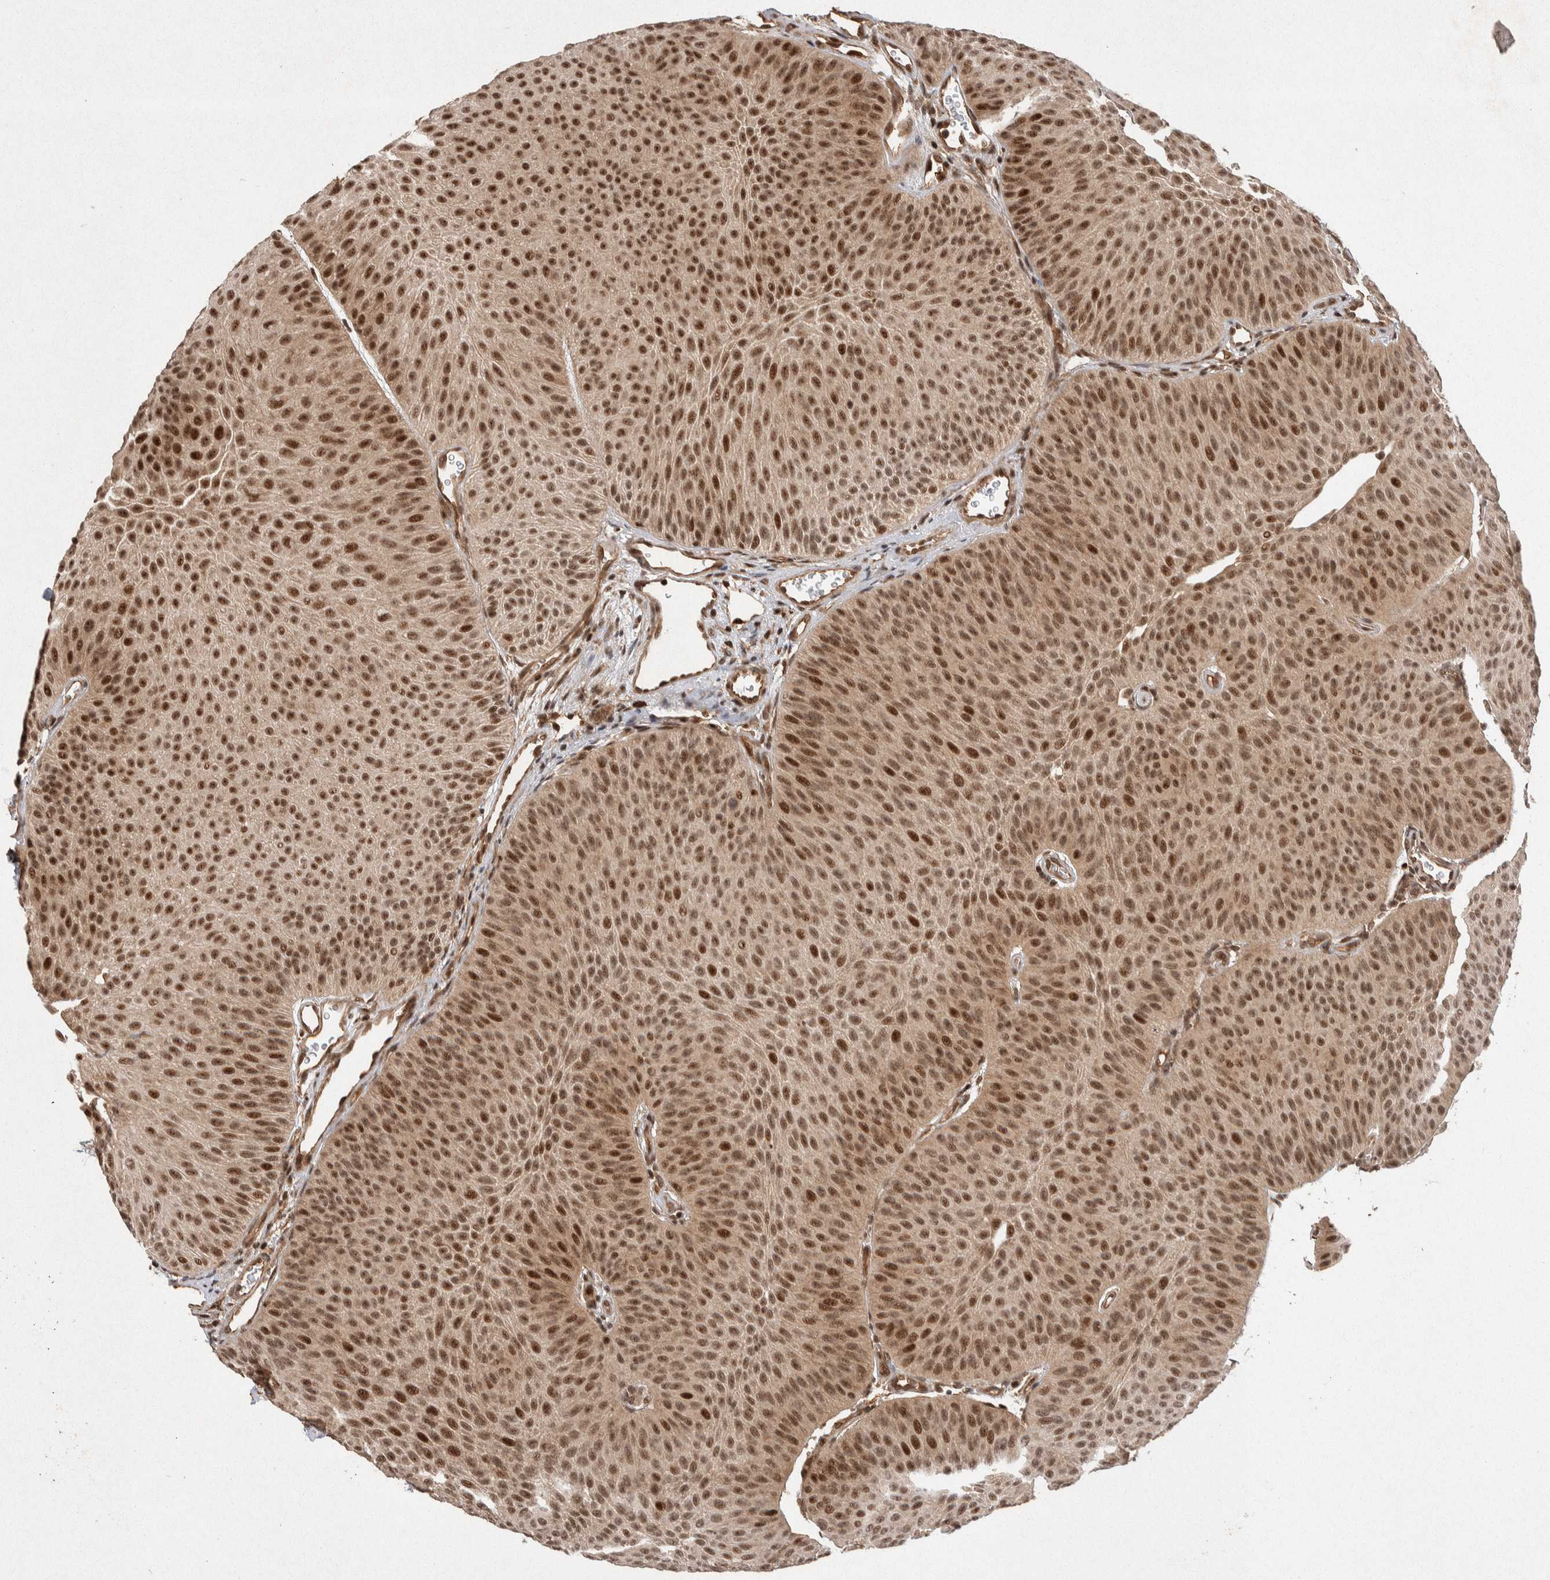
{"staining": {"intensity": "moderate", "quantity": ">75%", "location": "cytoplasmic/membranous,nuclear"}, "tissue": "urothelial cancer", "cell_type": "Tumor cells", "image_type": "cancer", "snomed": [{"axis": "morphology", "description": "Urothelial carcinoma, Low grade"}, {"axis": "topography", "description": "Urinary bladder"}], "caption": "Protein expression analysis of human urothelial cancer reveals moderate cytoplasmic/membranous and nuclear staining in approximately >75% of tumor cells.", "gene": "TOR1B", "patient": {"sex": "female", "age": 60}}